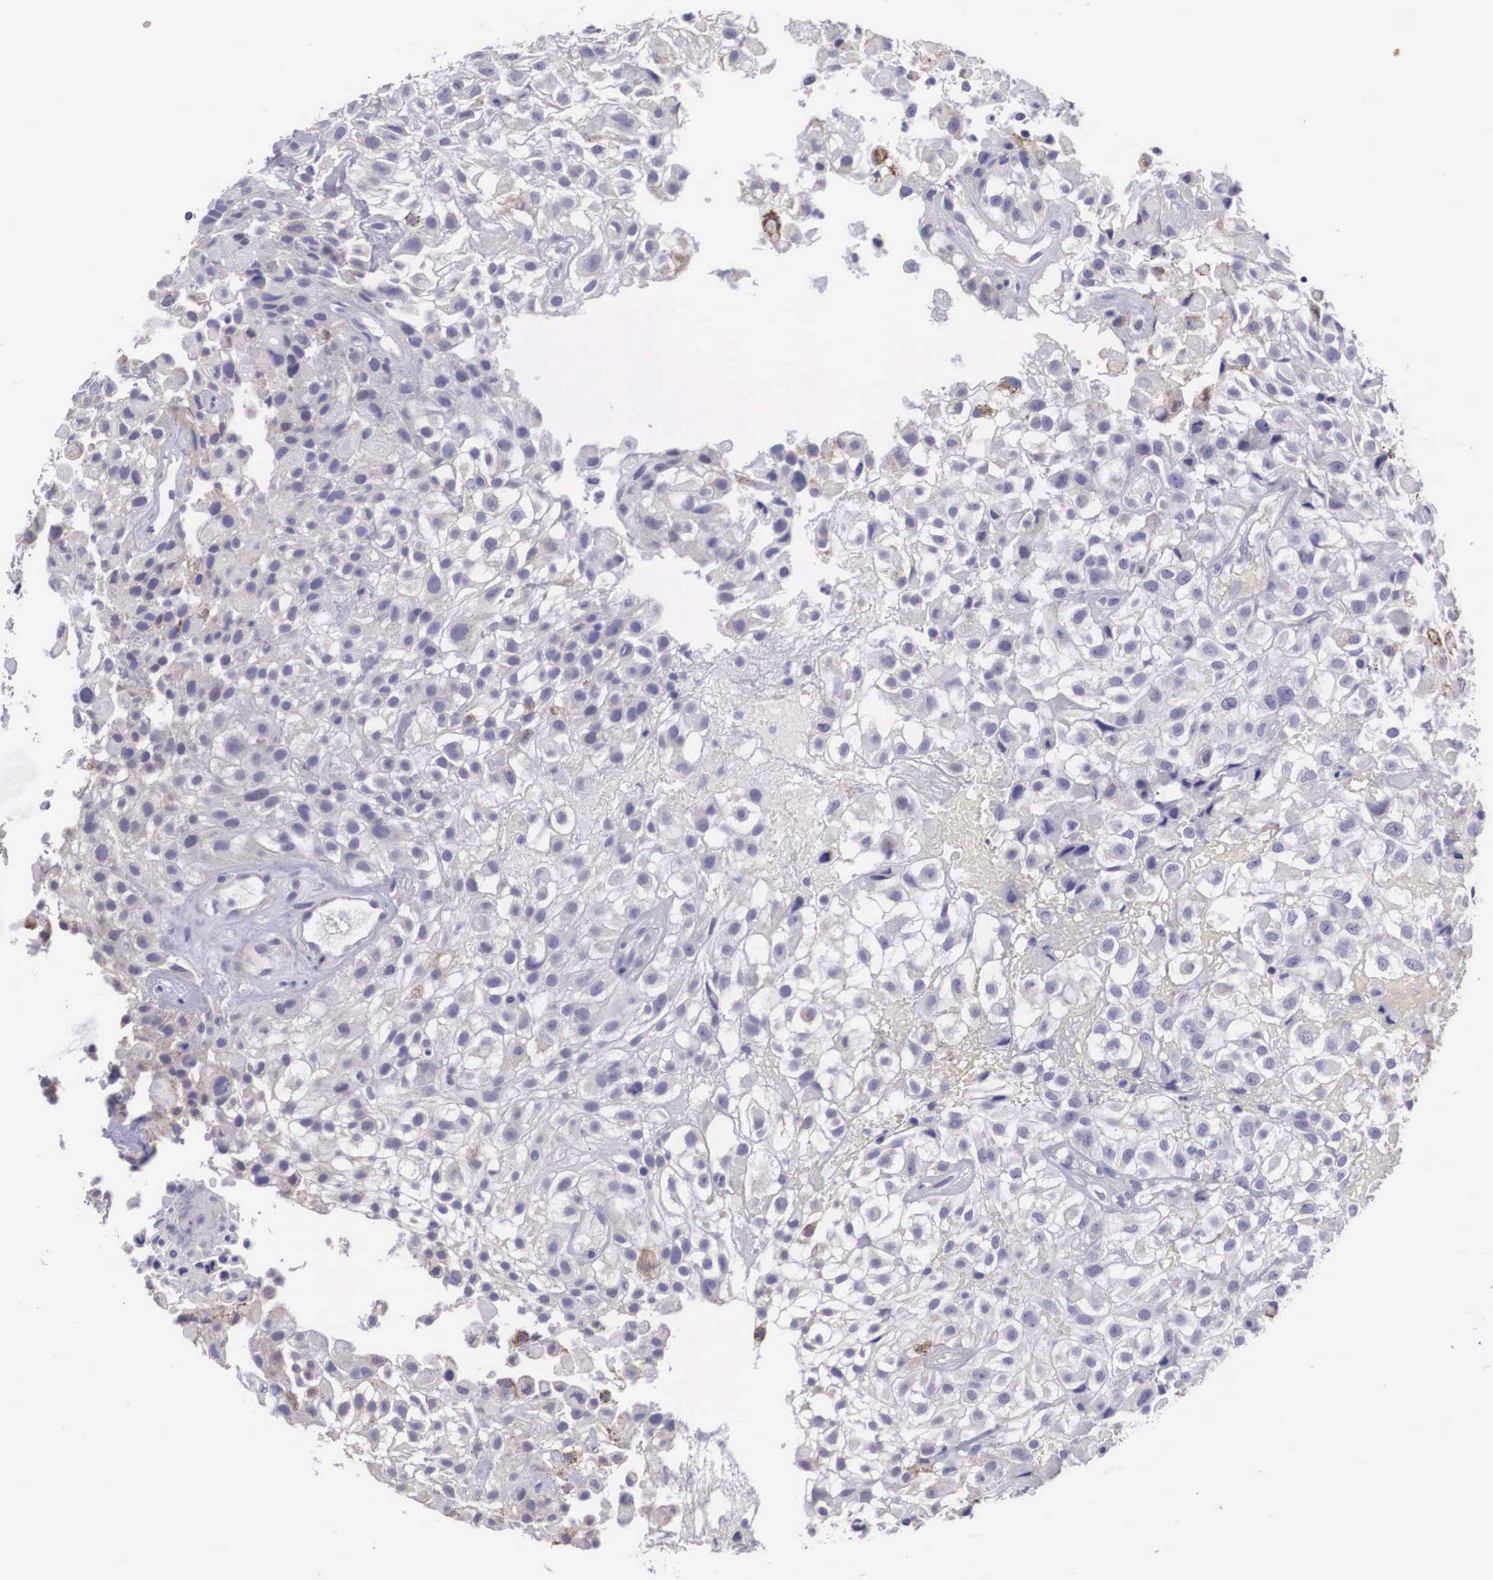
{"staining": {"intensity": "moderate", "quantity": "<25%", "location": "cytoplasmic/membranous"}, "tissue": "urothelial cancer", "cell_type": "Tumor cells", "image_type": "cancer", "snomed": [{"axis": "morphology", "description": "Urothelial carcinoma, High grade"}, {"axis": "topography", "description": "Urinary bladder"}], "caption": "The histopathology image reveals immunohistochemical staining of urothelial carcinoma (high-grade). There is moderate cytoplasmic/membranous positivity is present in about <25% of tumor cells. The staining is performed using DAB (3,3'-diaminobenzidine) brown chromogen to label protein expression. The nuclei are counter-stained blue using hematoxylin.", "gene": "ARG2", "patient": {"sex": "male", "age": 56}}